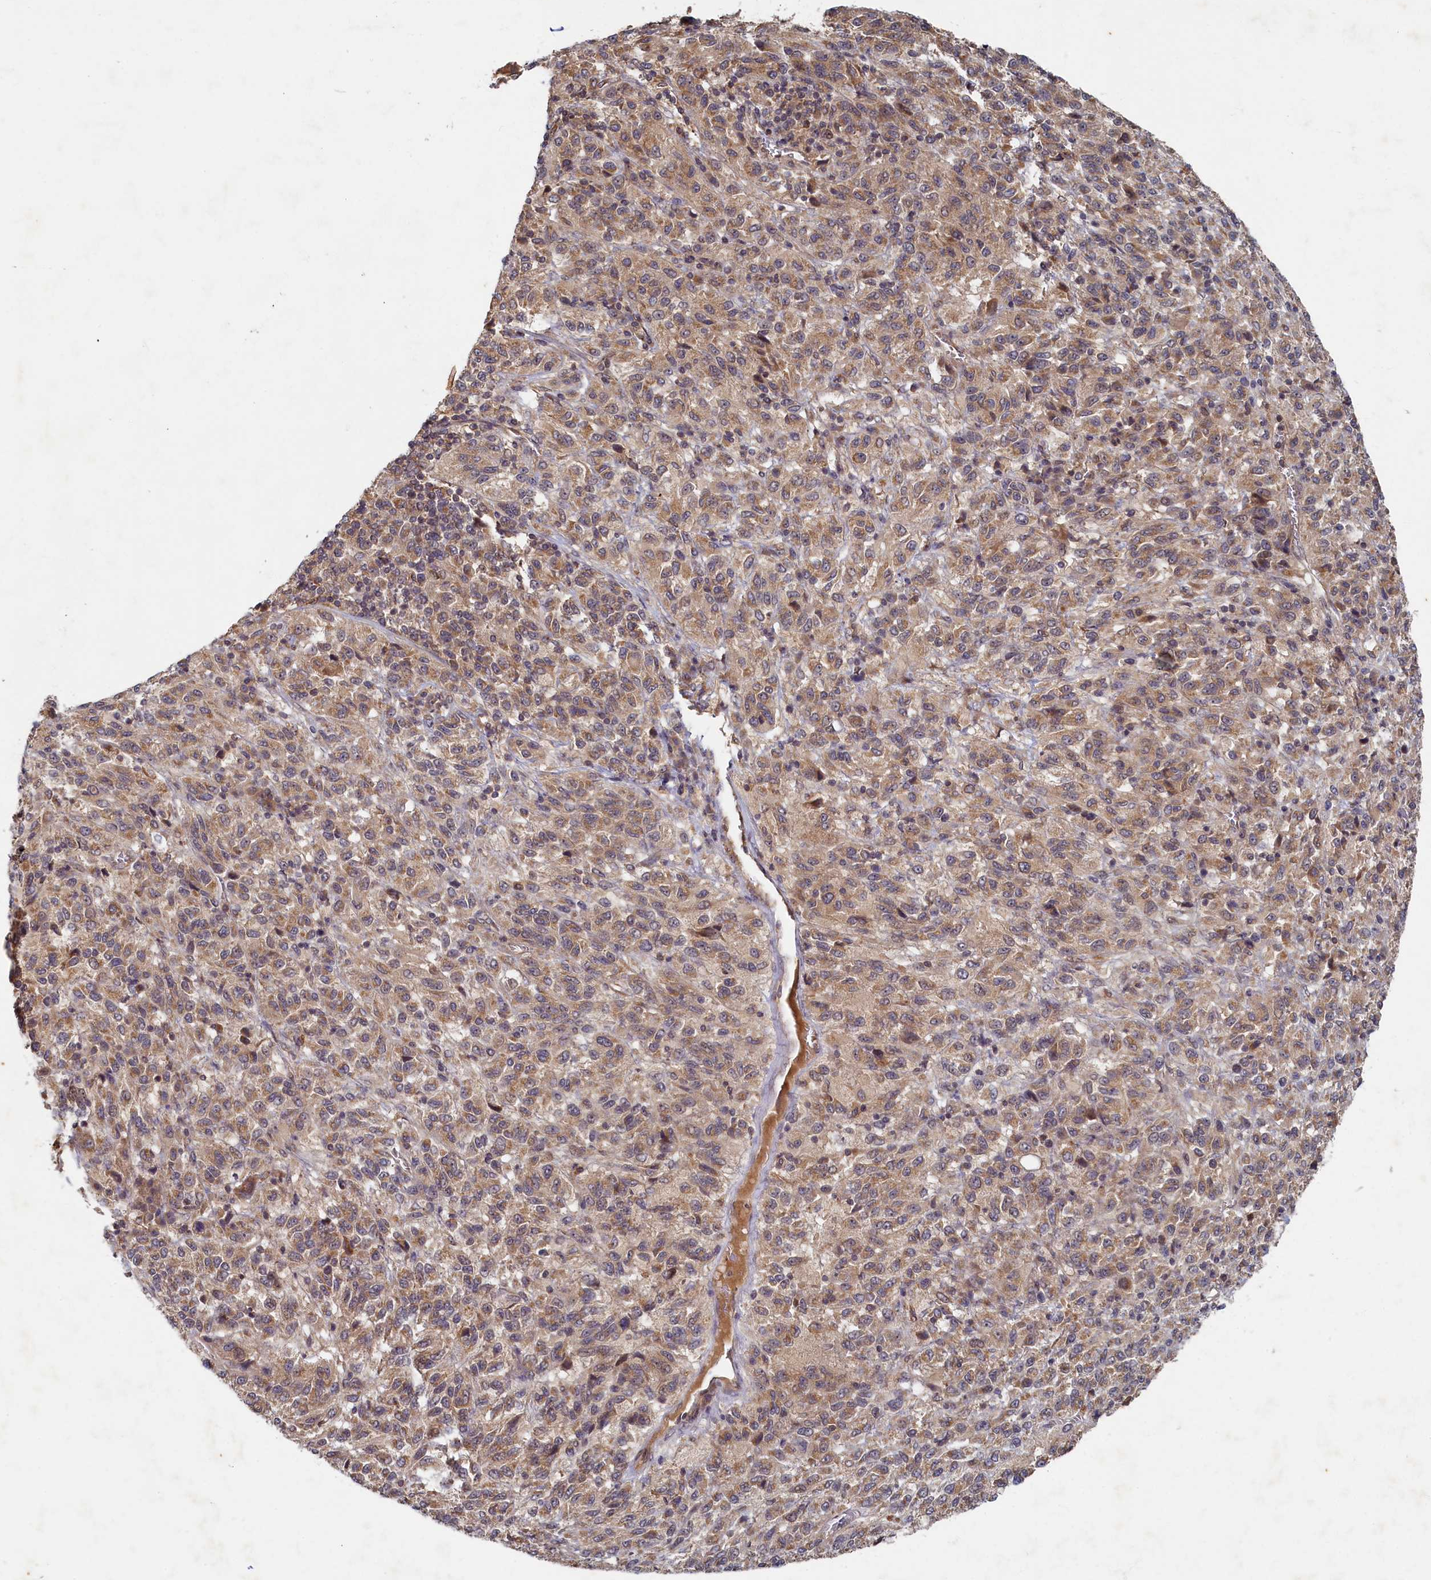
{"staining": {"intensity": "moderate", "quantity": ">75%", "location": "cytoplasmic/membranous"}, "tissue": "melanoma", "cell_type": "Tumor cells", "image_type": "cancer", "snomed": [{"axis": "morphology", "description": "Malignant melanoma, Metastatic site"}, {"axis": "topography", "description": "Lung"}], "caption": "Immunohistochemical staining of human malignant melanoma (metastatic site) reveals medium levels of moderate cytoplasmic/membranous staining in about >75% of tumor cells.", "gene": "CEP20", "patient": {"sex": "male", "age": 64}}